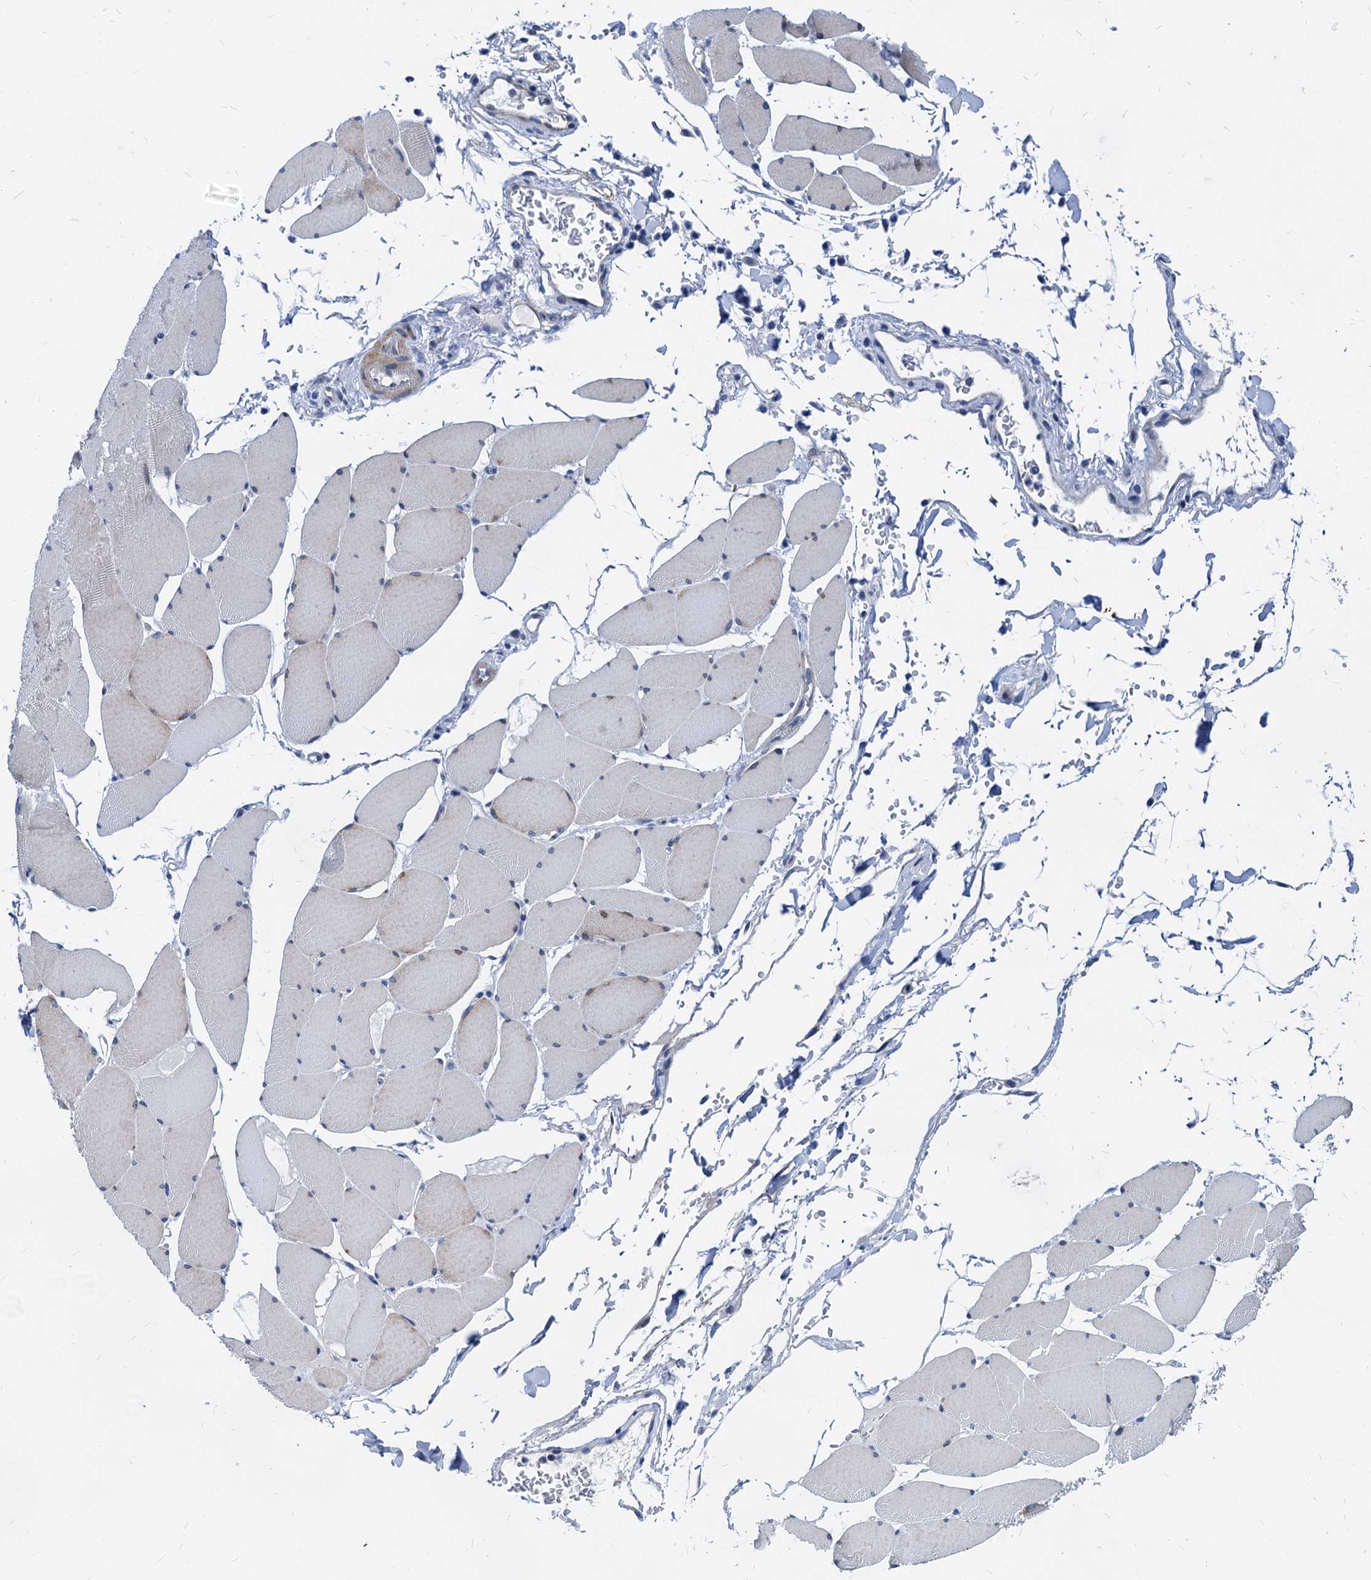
{"staining": {"intensity": "negative", "quantity": "none", "location": "none"}, "tissue": "skeletal muscle", "cell_type": "Myocytes", "image_type": "normal", "snomed": [{"axis": "morphology", "description": "Normal tissue, NOS"}, {"axis": "topography", "description": "Skeletal muscle"}, {"axis": "topography", "description": "Head-Neck"}], "caption": "Image shows no protein staining in myocytes of benign skeletal muscle. (IHC, brightfield microscopy, high magnification).", "gene": "HSF2", "patient": {"sex": "male", "age": 66}}